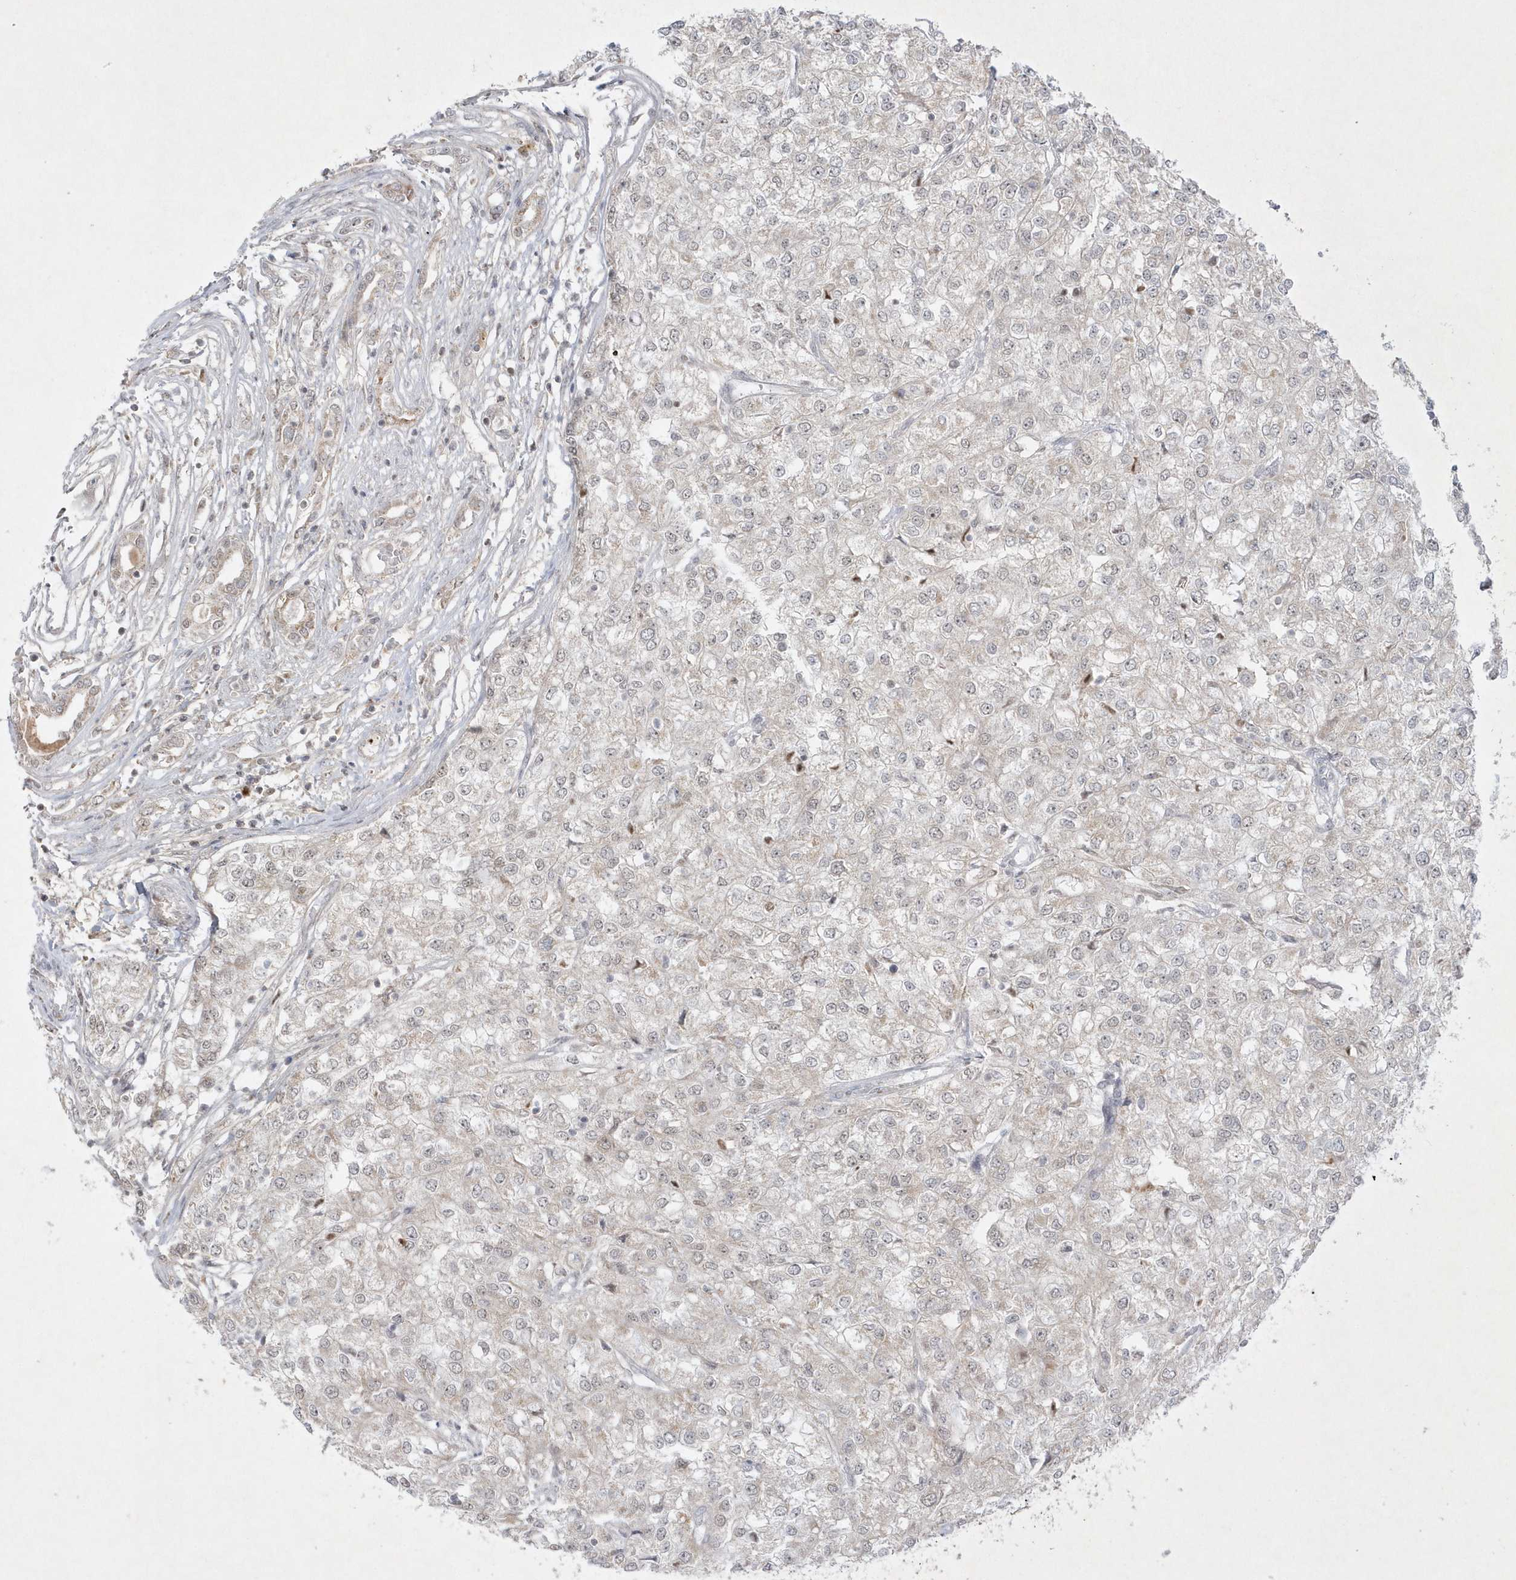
{"staining": {"intensity": "negative", "quantity": "none", "location": "none"}, "tissue": "renal cancer", "cell_type": "Tumor cells", "image_type": "cancer", "snomed": [{"axis": "morphology", "description": "Adenocarcinoma, NOS"}, {"axis": "topography", "description": "Kidney"}], "caption": "Immunohistochemistry (IHC) of human renal cancer (adenocarcinoma) reveals no positivity in tumor cells.", "gene": "CPSF3", "patient": {"sex": "female", "age": 54}}